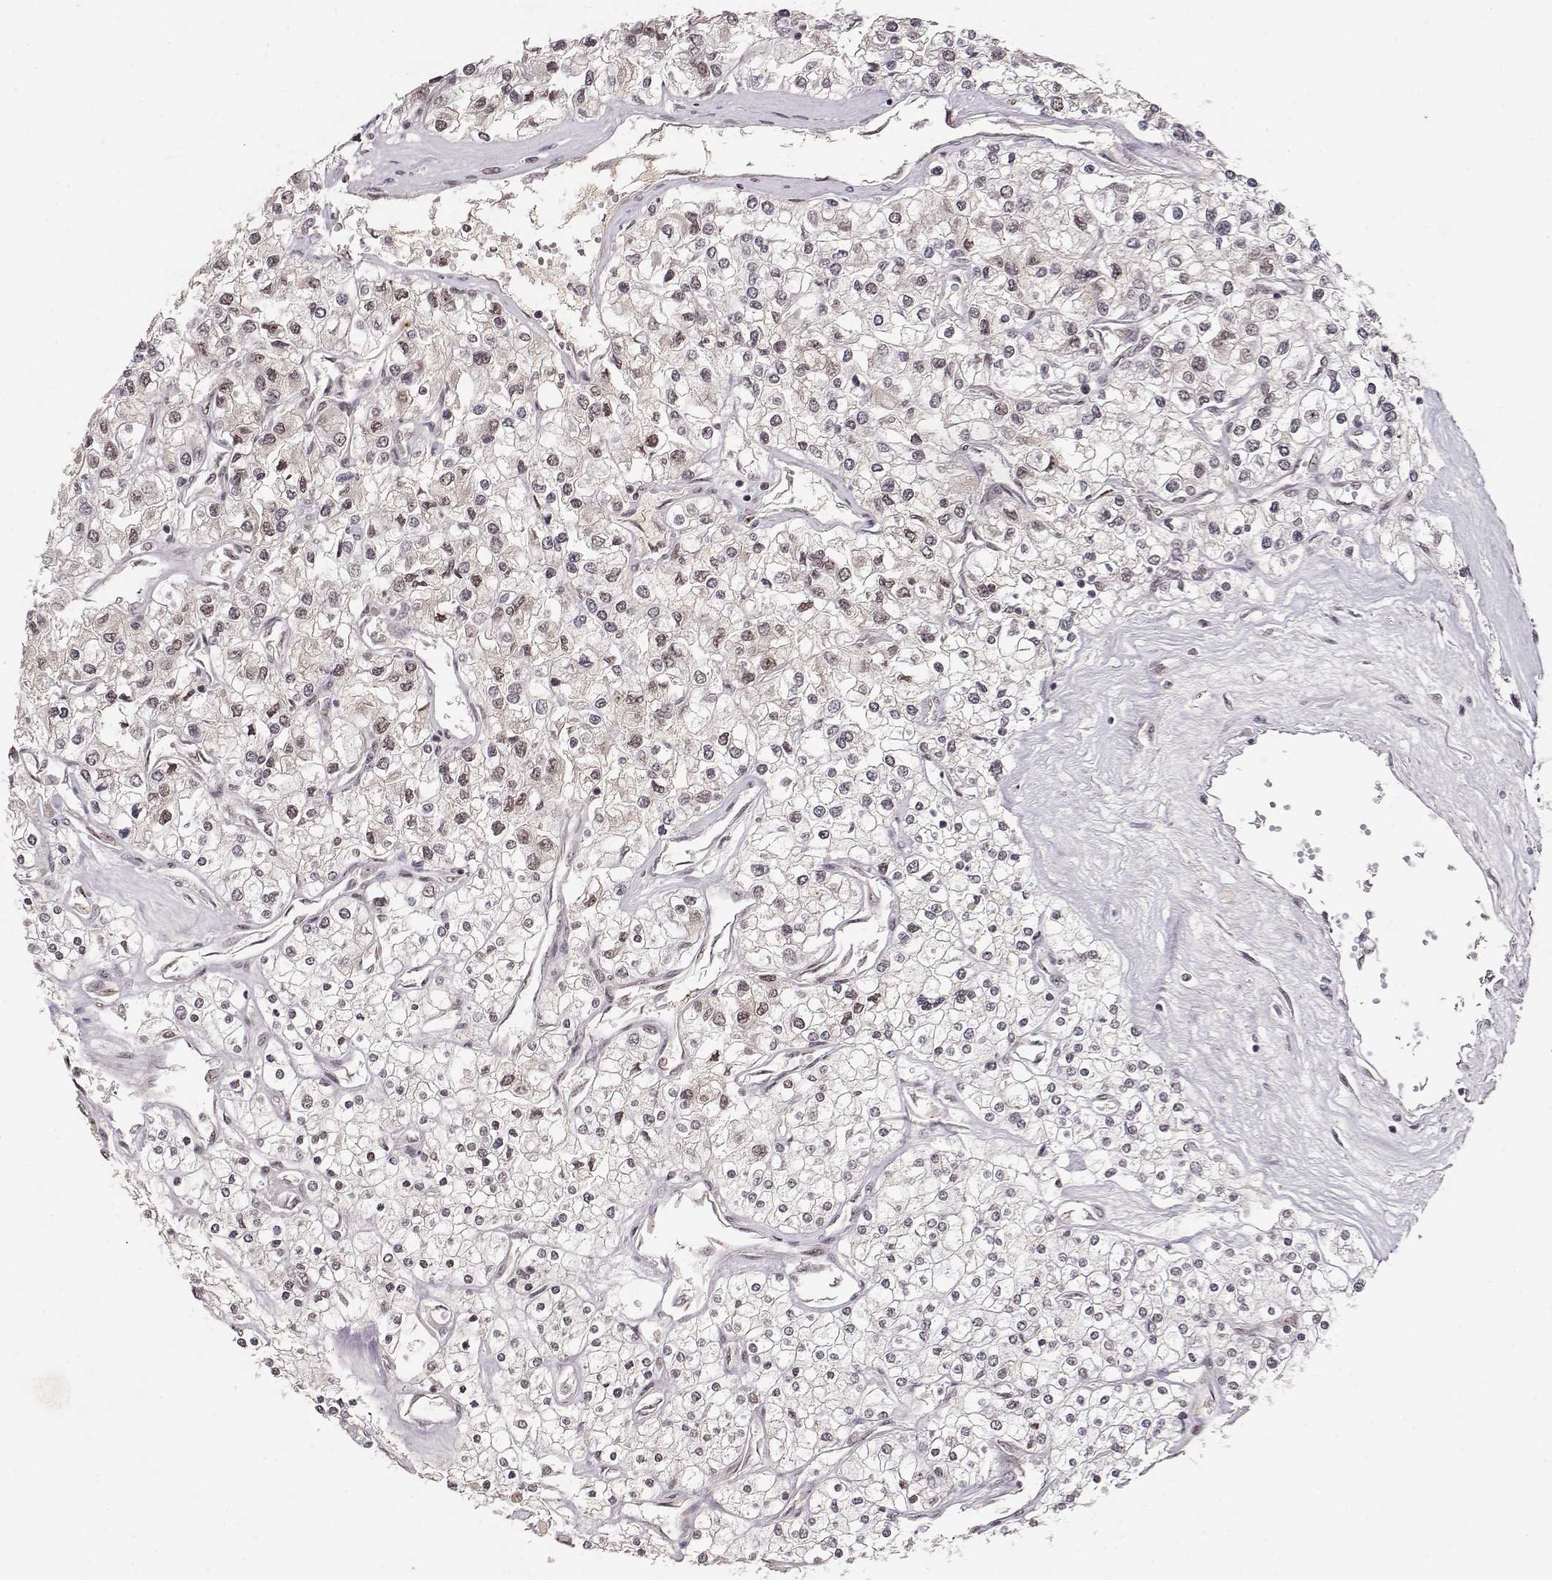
{"staining": {"intensity": "negative", "quantity": "none", "location": "none"}, "tissue": "renal cancer", "cell_type": "Tumor cells", "image_type": "cancer", "snomed": [{"axis": "morphology", "description": "Adenocarcinoma, NOS"}, {"axis": "topography", "description": "Kidney"}], "caption": "Adenocarcinoma (renal) was stained to show a protein in brown. There is no significant positivity in tumor cells. (DAB (3,3'-diaminobenzidine) immunohistochemistry, high magnification).", "gene": "CSNK2A1", "patient": {"sex": "male", "age": 80}}